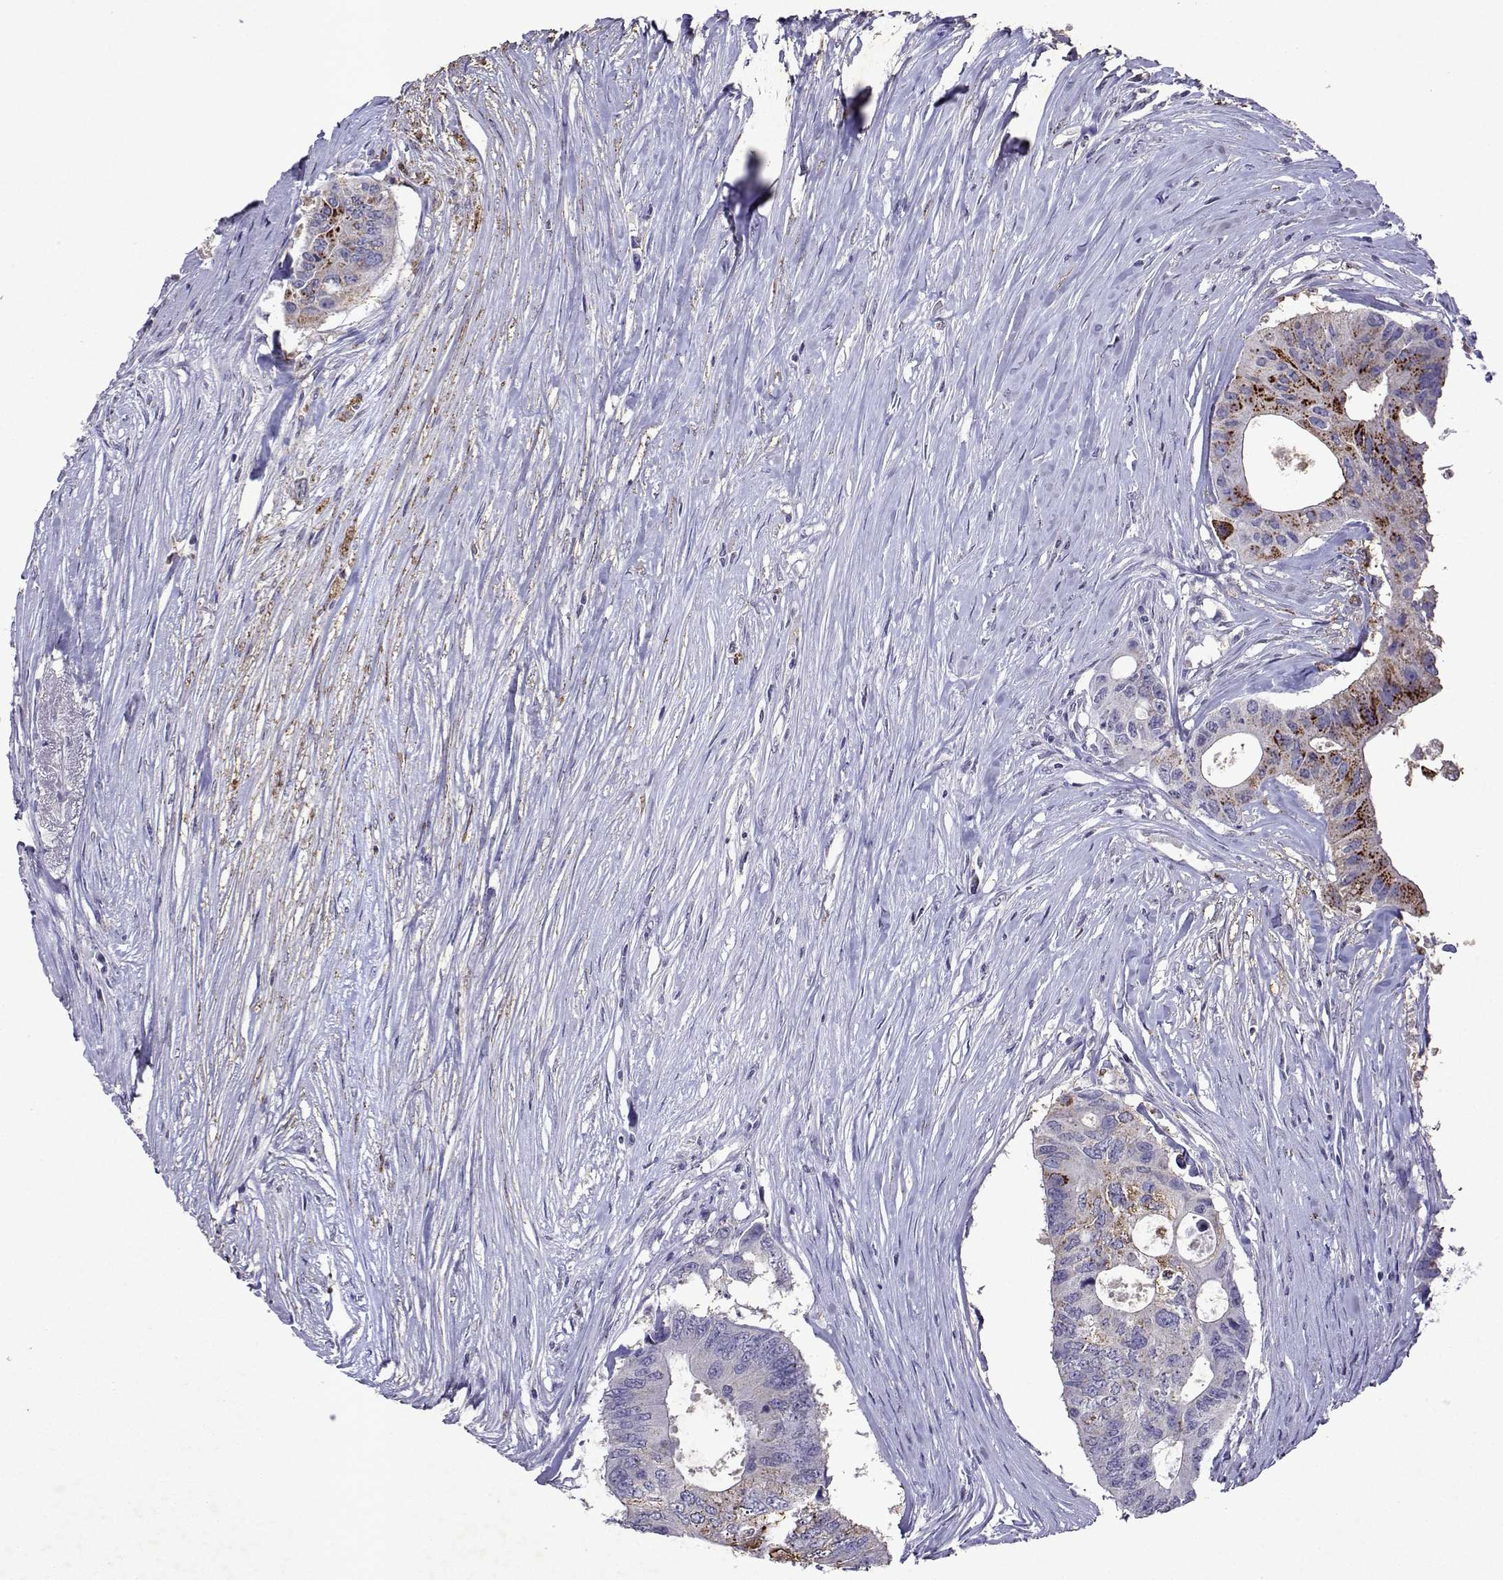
{"staining": {"intensity": "strong", "quantity": "<25%", "location": "cytoplasmic/membranous"}, "tissue": "colorectal cancer", "cell_type": "Tumor cells", "image_type": "cancer", "snomed": [{"axis": "morphology", "description": "Adenocarcinoma, NOS"}, {"axis": "topography", "description": "Colon"}], "caption": "IHC (DAB) staining of colorectal cancer reveals strong cytoplasmic/membranous protein positivity in approximately <25% of tumor cells.", "gene": "DUSP28", "patient": {"sex": "male", "age": 71}}